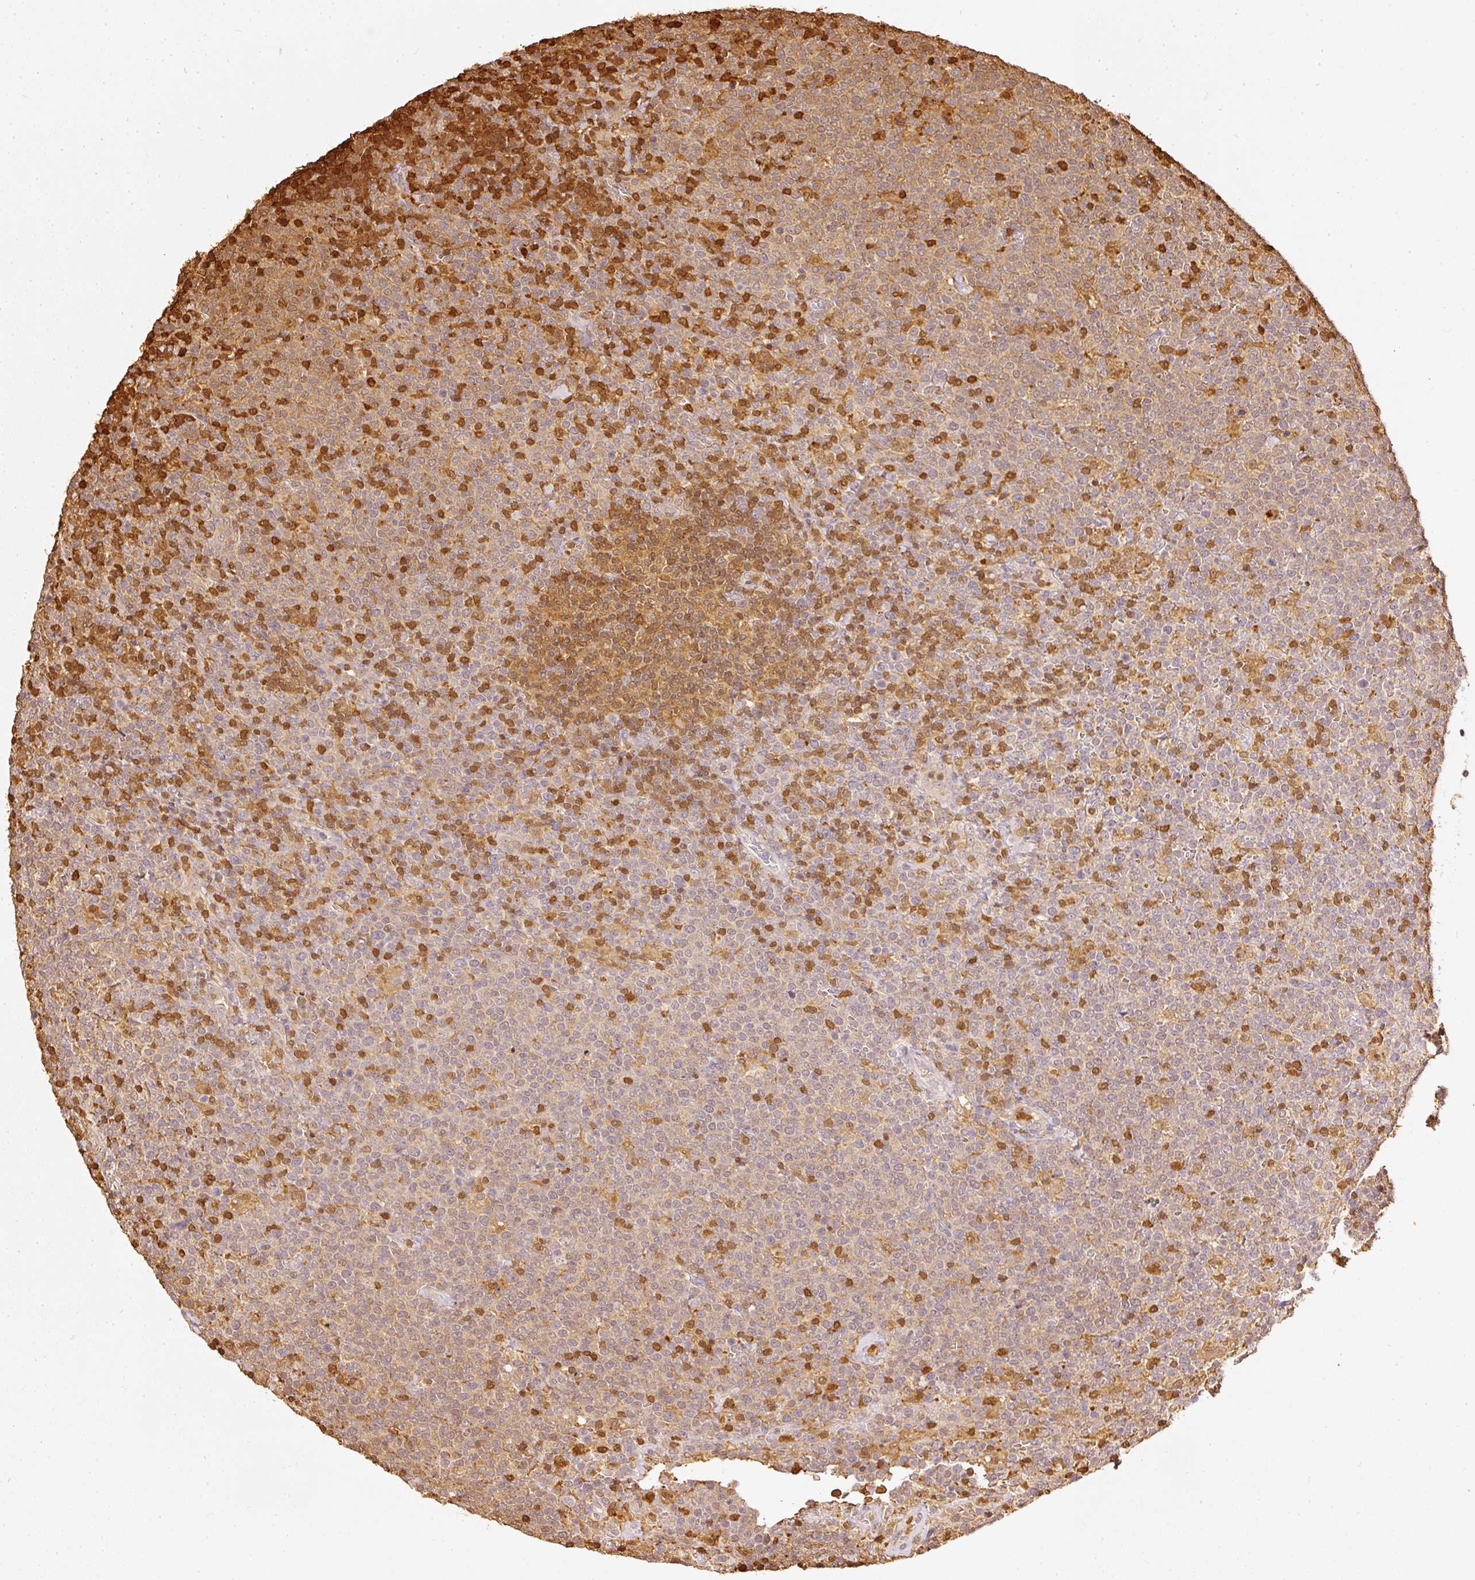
{"staining": {"intensity": "moderate", "quantity": "25%-75%", "location": "cytoplasmic/membranous"}, "tissue": "lymphoma", "cell_type": "Tumor cells", "image_type": "cancer", "snomed": [{"axis": "morphology", "description": "Malignant lymphoma, non-Hodgkin's type, High grade"}, {"axis": "topography", "description": "Lymph node"}], "caption": "Tumor cells demonstrate medium levels of moderate cytoplasmic/membranous staining in approximately 25%-75% of cells in human lymphoma. The staining was performed using DAB (3,3'-diaminobenzidine), with brown indicating positive protein expression. Nuclei are stained blue with hematoxylin.", "gene": "PFN1", "patient": {"sex": "male", "age": 61}}